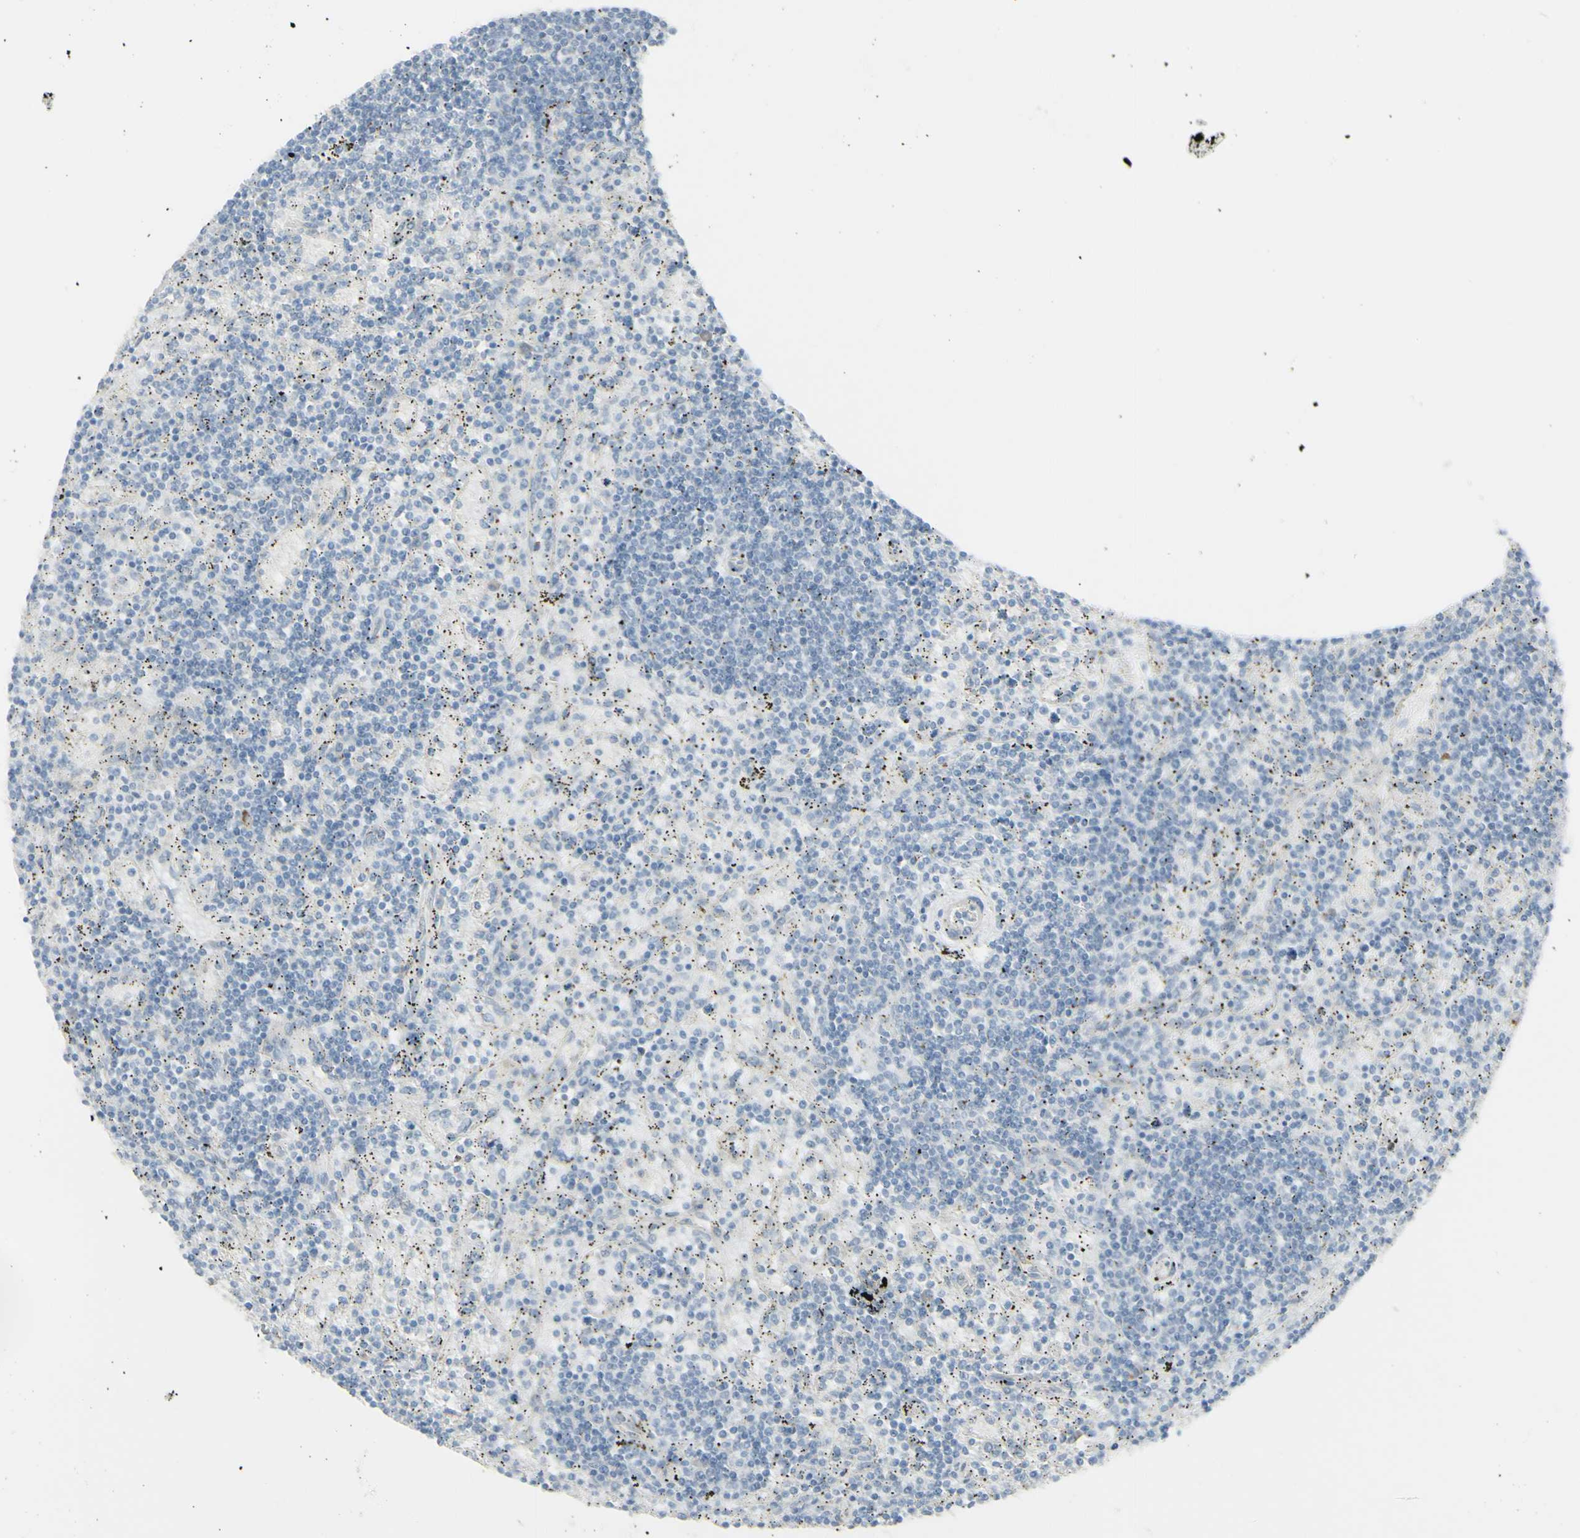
{"staining": {"intensity": "negative", "quantity": "none", "location": "none"}, "tissue": "lymphoma", "cell_type": "Tumor cells", "image_type": "cancer", "snomed": [{"axis": "morphology", "description": "Malignant lymphoma, non-Hodgkin's type, Low grade"}, {"axis": "topography", "description": "Spleen"}], "caption": "Human lymphoma stained for a protein using IHC shows no expression in tumor cells.", "gene": "NDST4", "patient": {"sex": "male", "age": 76}}